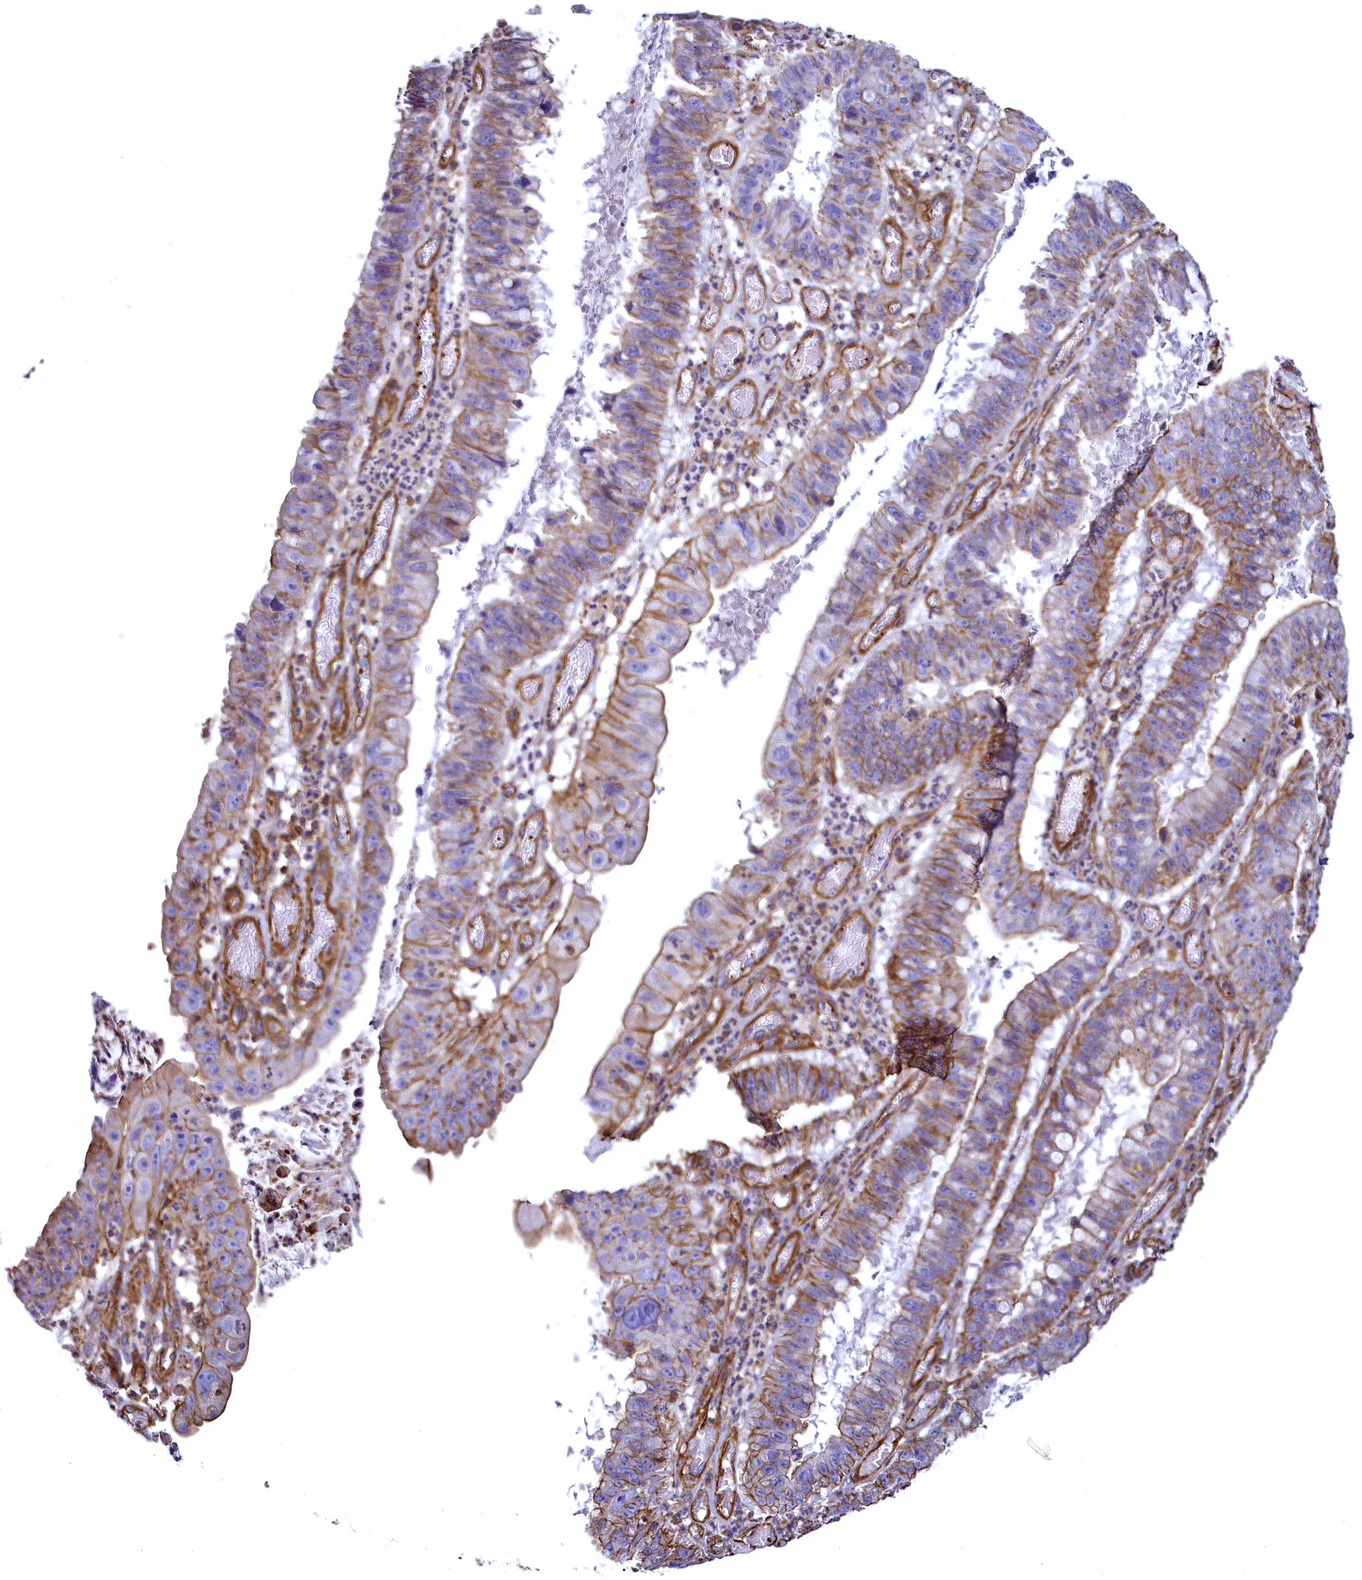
{"staining": {"intensity": "moderate", "quantity": ">75%", "location": "cytoplasmic/membranous"}, "tissue": "stomach cancer", "cell_type": "Tumor cells", "image_type": "cancer", "snomed": [{"axis": "morphology", "description": "Adenocarcinoma, NOS"}, {"axis": "topography", "description": "Stomach"}], "caption": "Immunohistochemistry (DAB (3,3'-diaminobenzidine)) staining of human stomach adenocarcinoma reveals moderate cytoplasmic/membranous protein staining in about >75% of tumor cells.", "gene": "THBS1", "patient": {"sex": "male", "age": 59}}